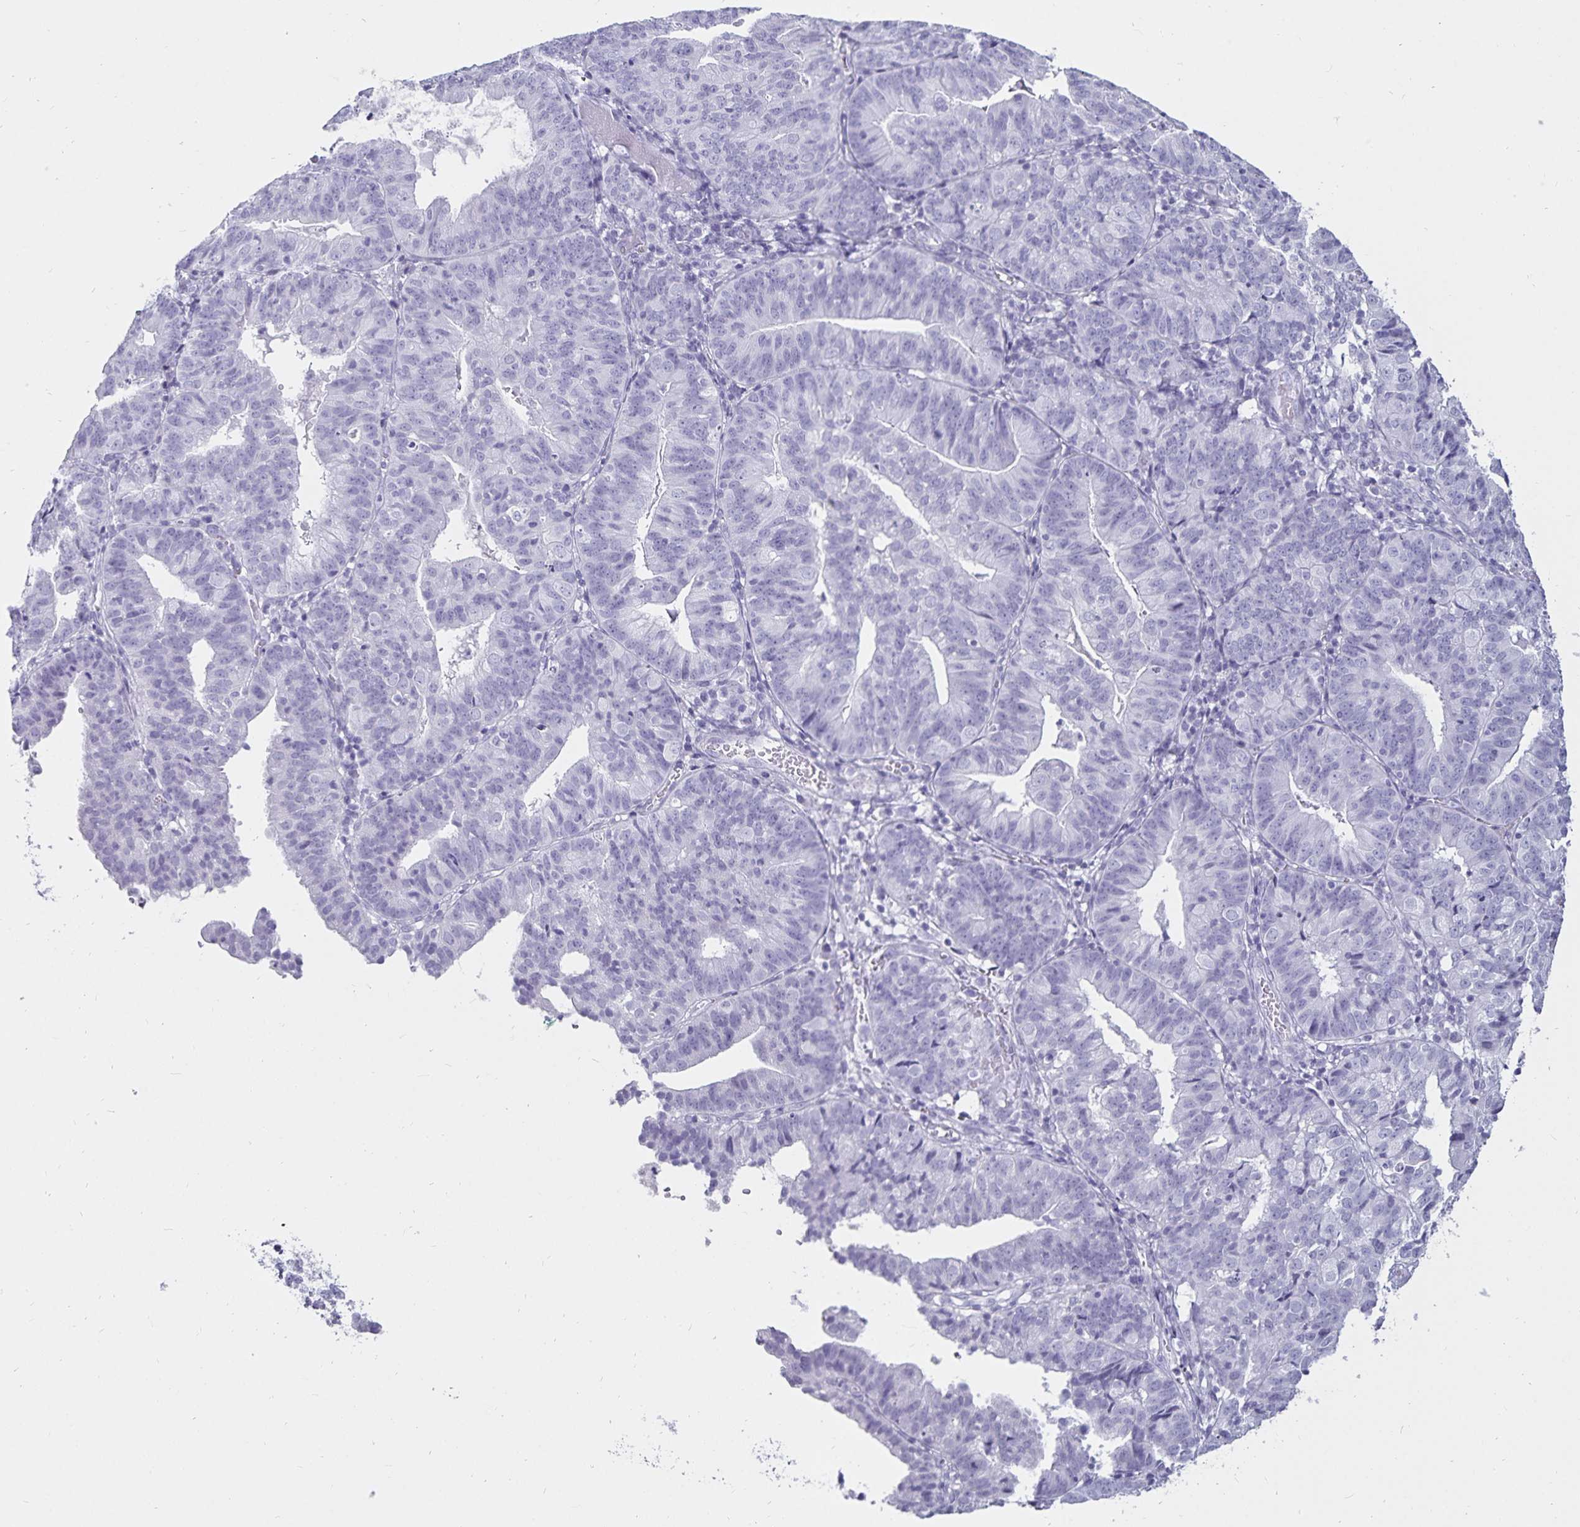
{"staining": {"intensity": "negative", "quantity": "none", "location": "none"}, "tissue": "endometrial cancer", "cell_type": "Tumor cells", "image_type": "cancer", "snomed": [{"axis": "morphology", "description": "Adenocarcinoma, NOS"}, {"axis": "topography", "description": "Endometrium"}], "caption": "Immunohistochemical staining of human endometrial cancer exhibits no significant staining in tumor cells.", "gene": "DEFA6", "patient": {"sex": "female", "age": 56}}